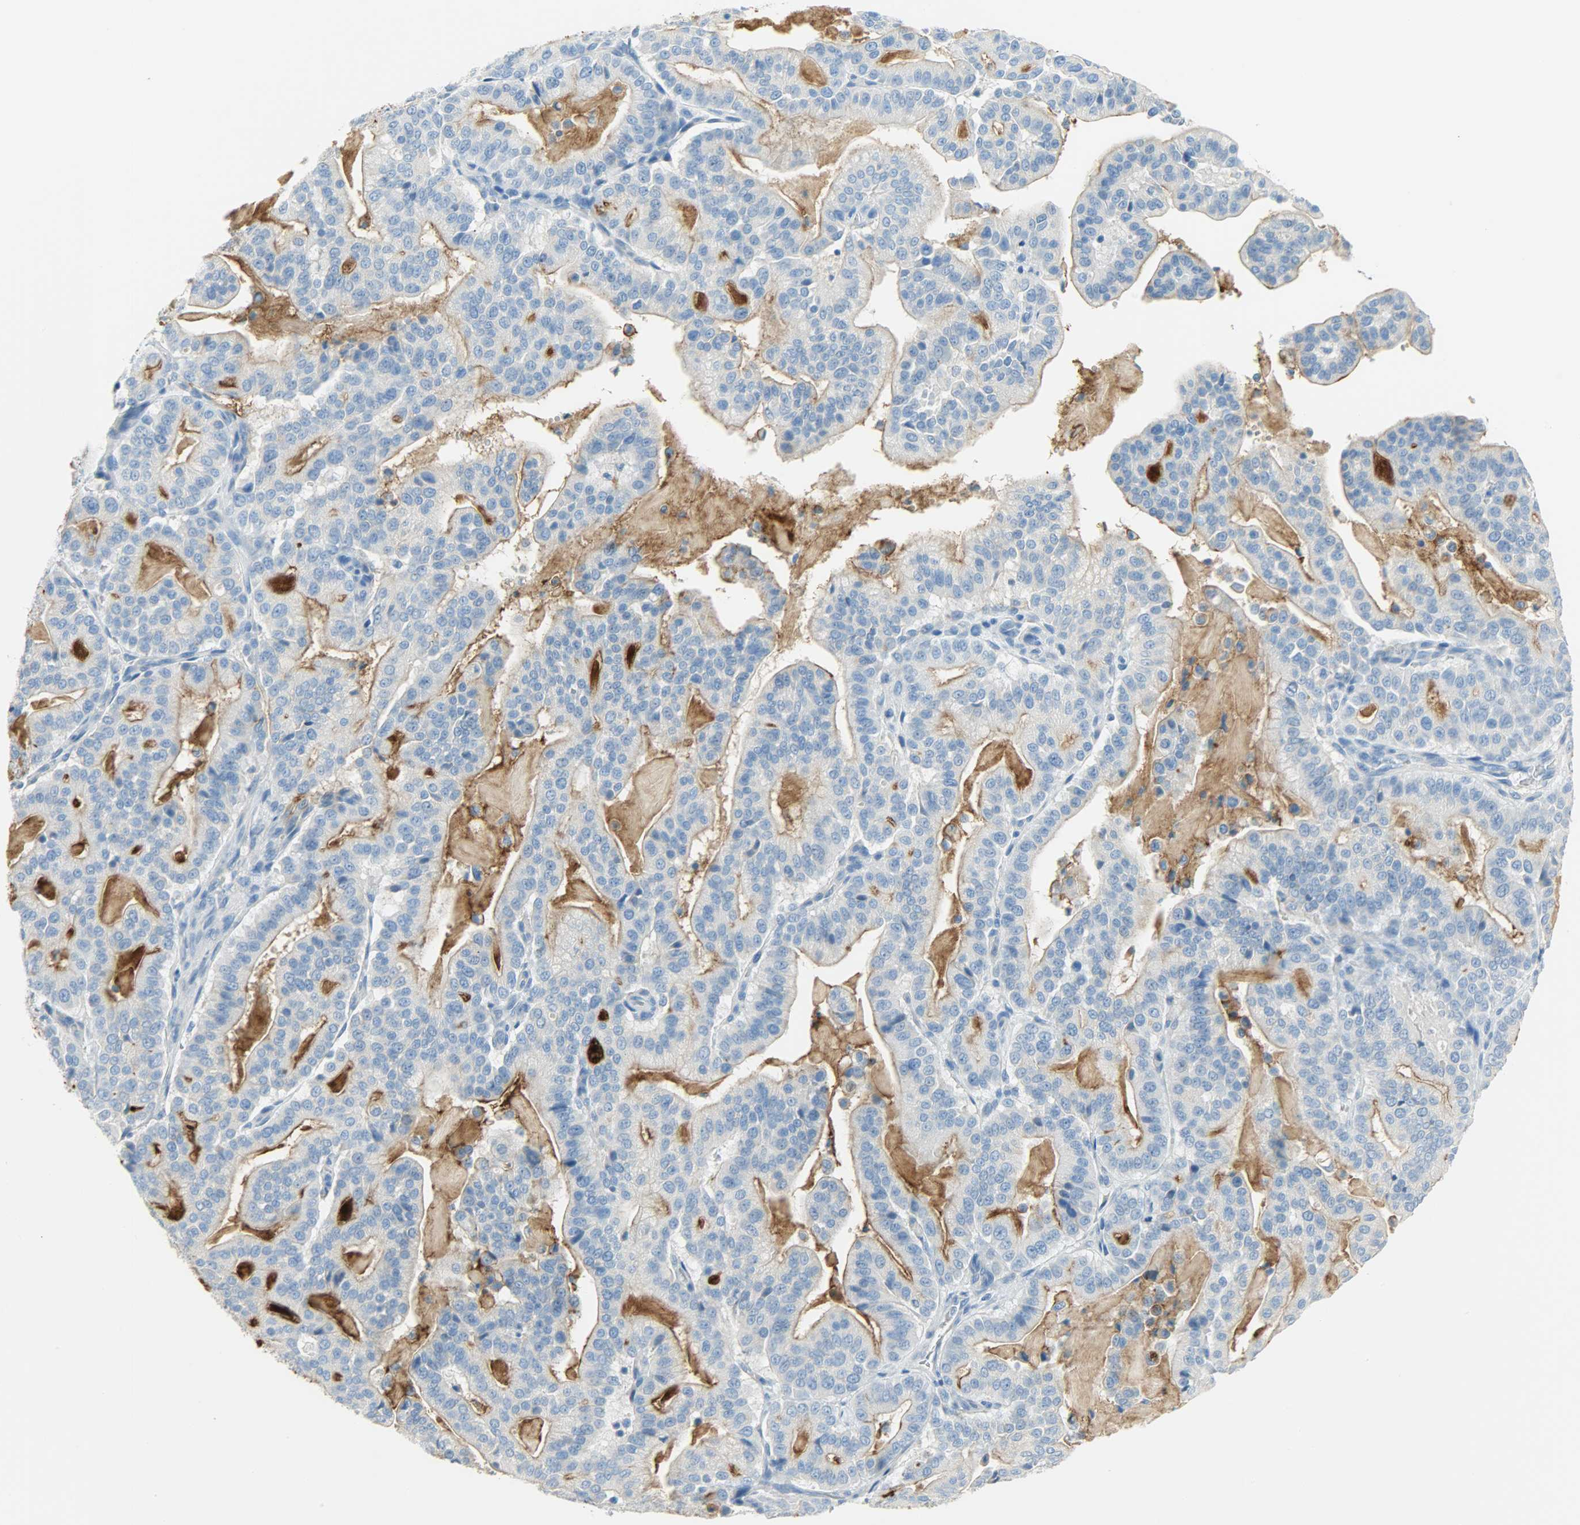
{"staining": {"intensity": "strong", "quantity": ">75%", "location": "cytoplasmic/membranous"}, "tissue": "pancreatic cancer", "cell_type": "Tumor cells", "image_type": "cancer", "snomed": [{"axis": "morphology", "description": "Adenocarcinoma, NOS"}, {"axis": "topography", "description": "Pancreas"}], "caption": "Brown immunohistochemical staining in pancreatic cancer (adenocarcinoma) reveals strong cytoplasmic/membranous staining in about >75% of tumor cells.", "gene": "PROM1", "patient": {"sex": "male", "age": 63}}